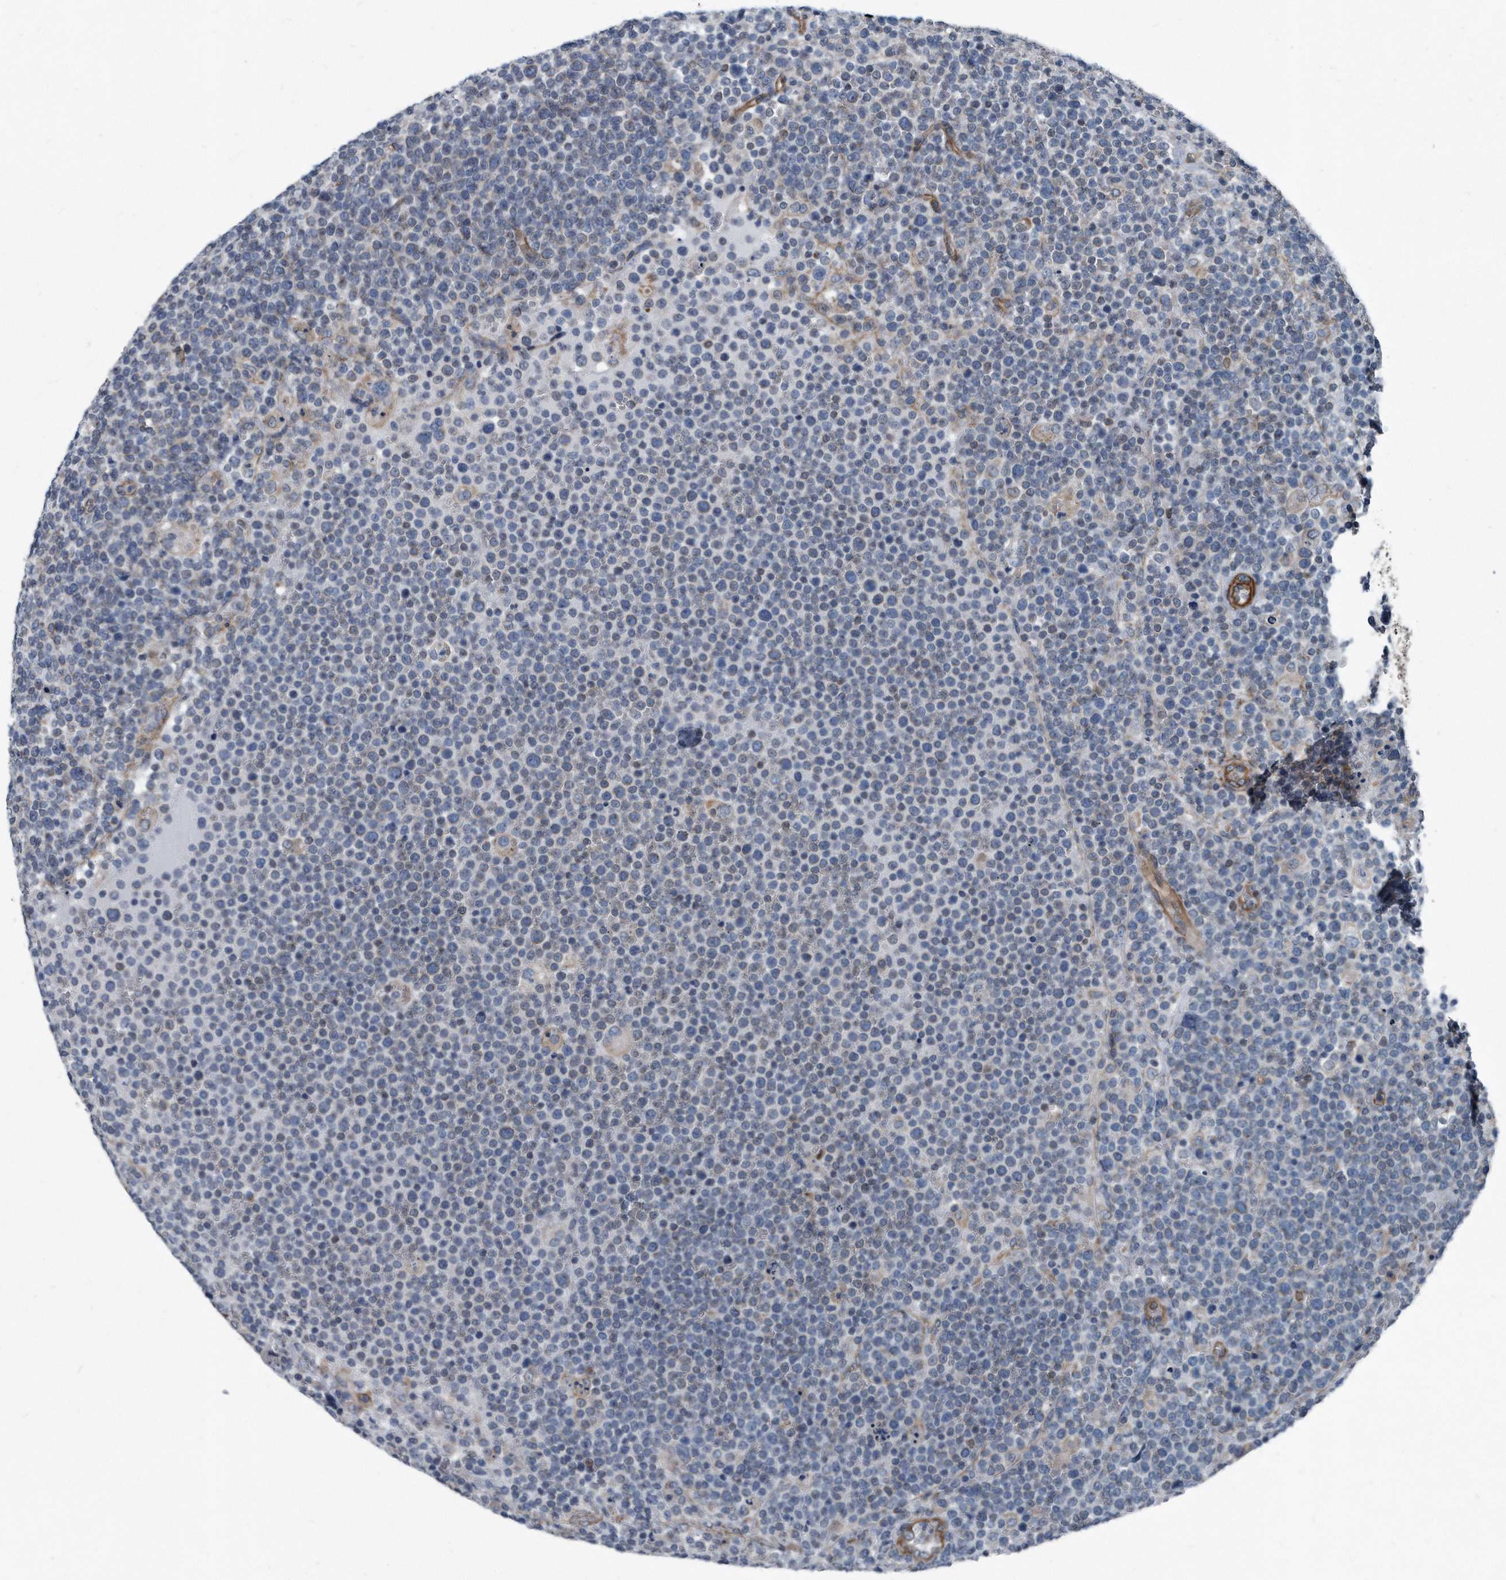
{"staining": {"intensity": "negative", "quantity": "none", "location": "none"}, "tissue": "lymphoma", "cell_type": "Tumor cells", "image_type": "cancer", "snomed": [{"axis": "morphology", "description": "Malignant lymphoma, non-Hodgkin's type, High grade"}, {"axis": "topography", "description": "Lymph node"}], "caption": "Lymphoma was stained to show a protein in brown. There is no significant positivity in tumor cells.", "gene": "PLEC", "patient": {"sex": "male", "age": 61}}